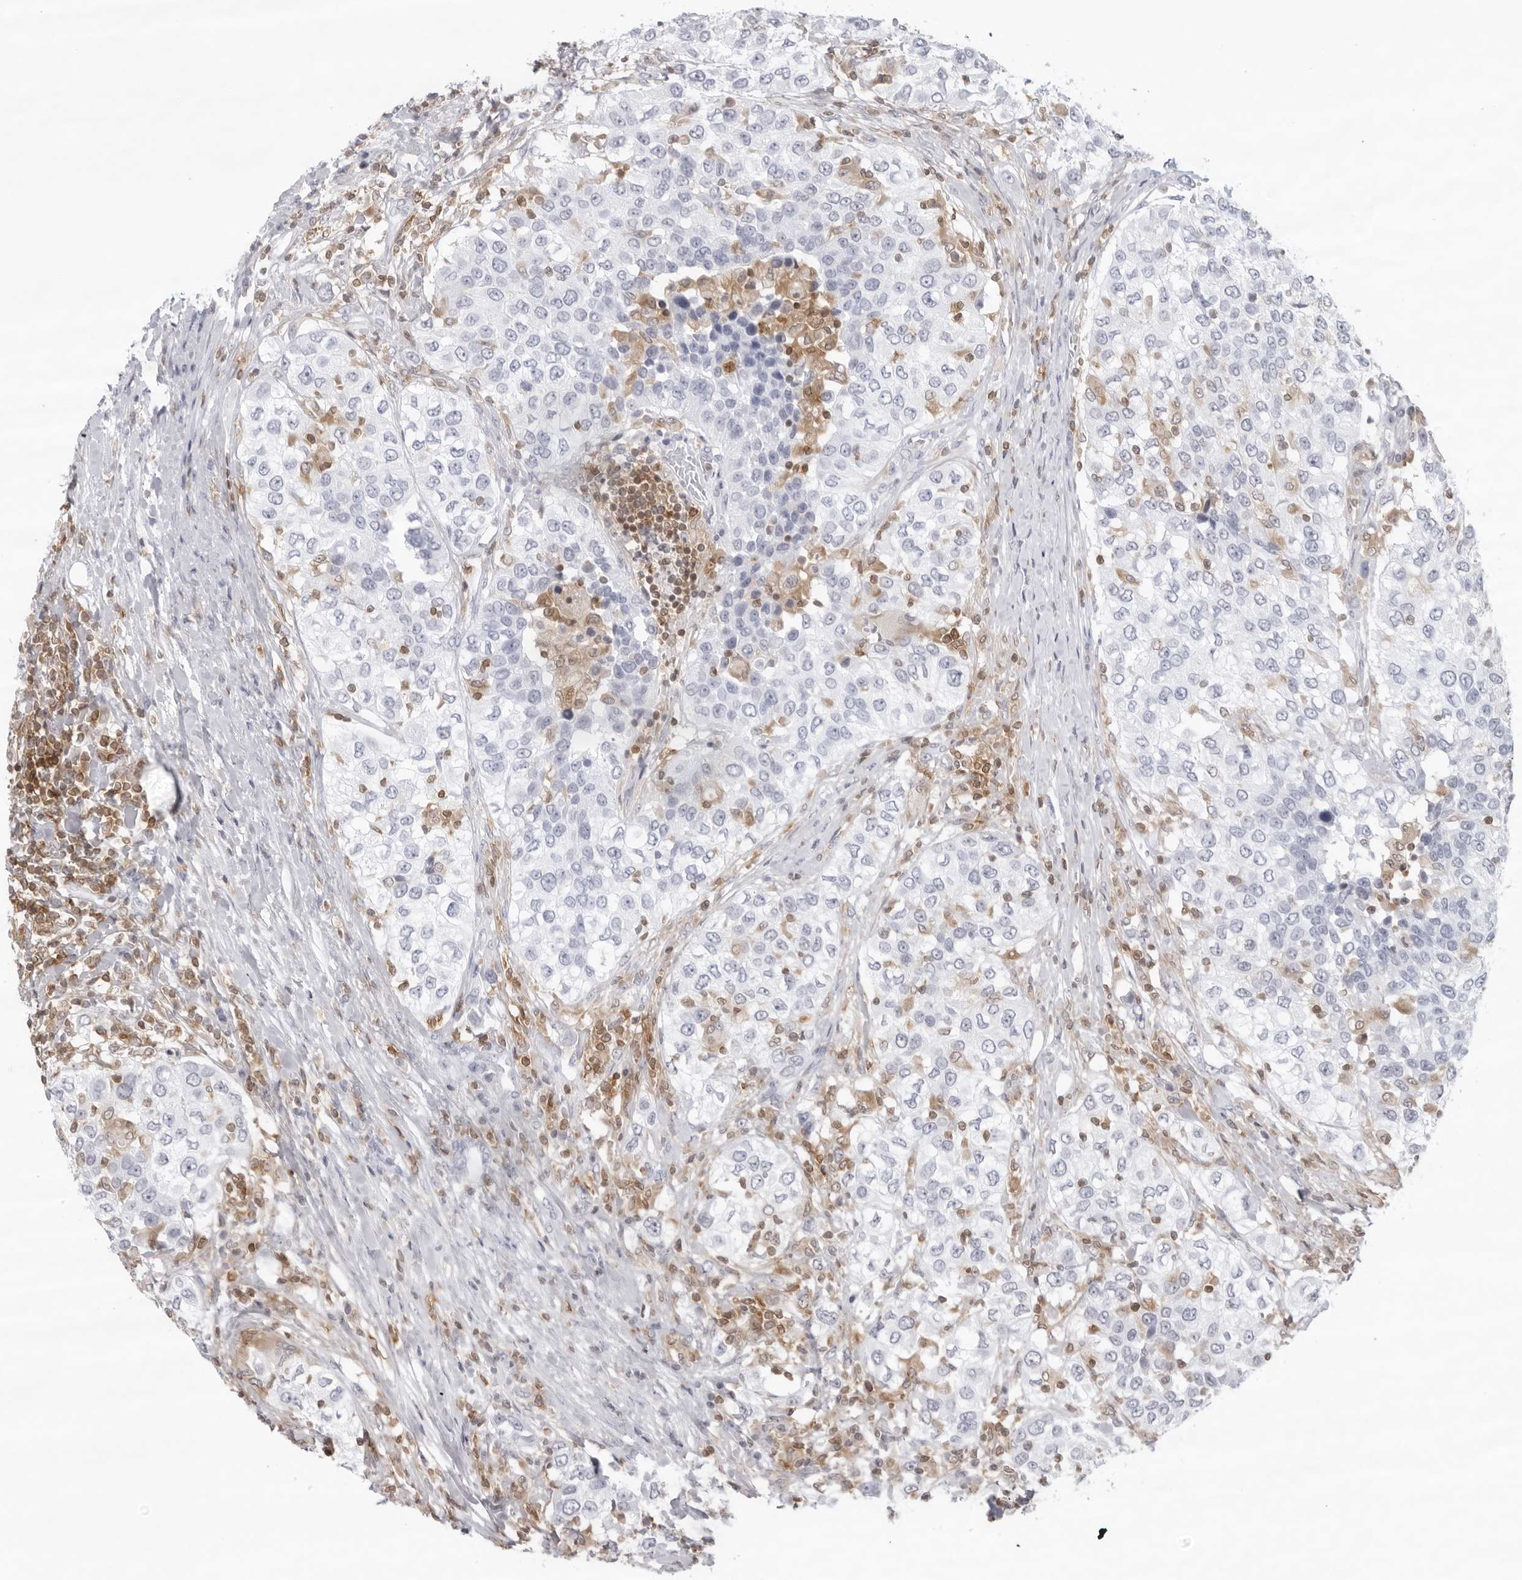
{"staining": {"intensity": "negative", "quantity": "none", "location": "none"}, "tissue": "urothelial cancer", "cell_type": "Tumor cells", "image_type": "cancer", "snomed": [{"axis": "morphology", "description": "Urothelial carcinoma, High grade"}, {"axis": "topography", "description": "Urinary bladder"}], "caption": "Histopathology image shows no protein expression in tumor cells of high-grade urothelial carcinoma tissue.", "gene": "FMNL1", "patient": {"sex": "female", "age": 80}}